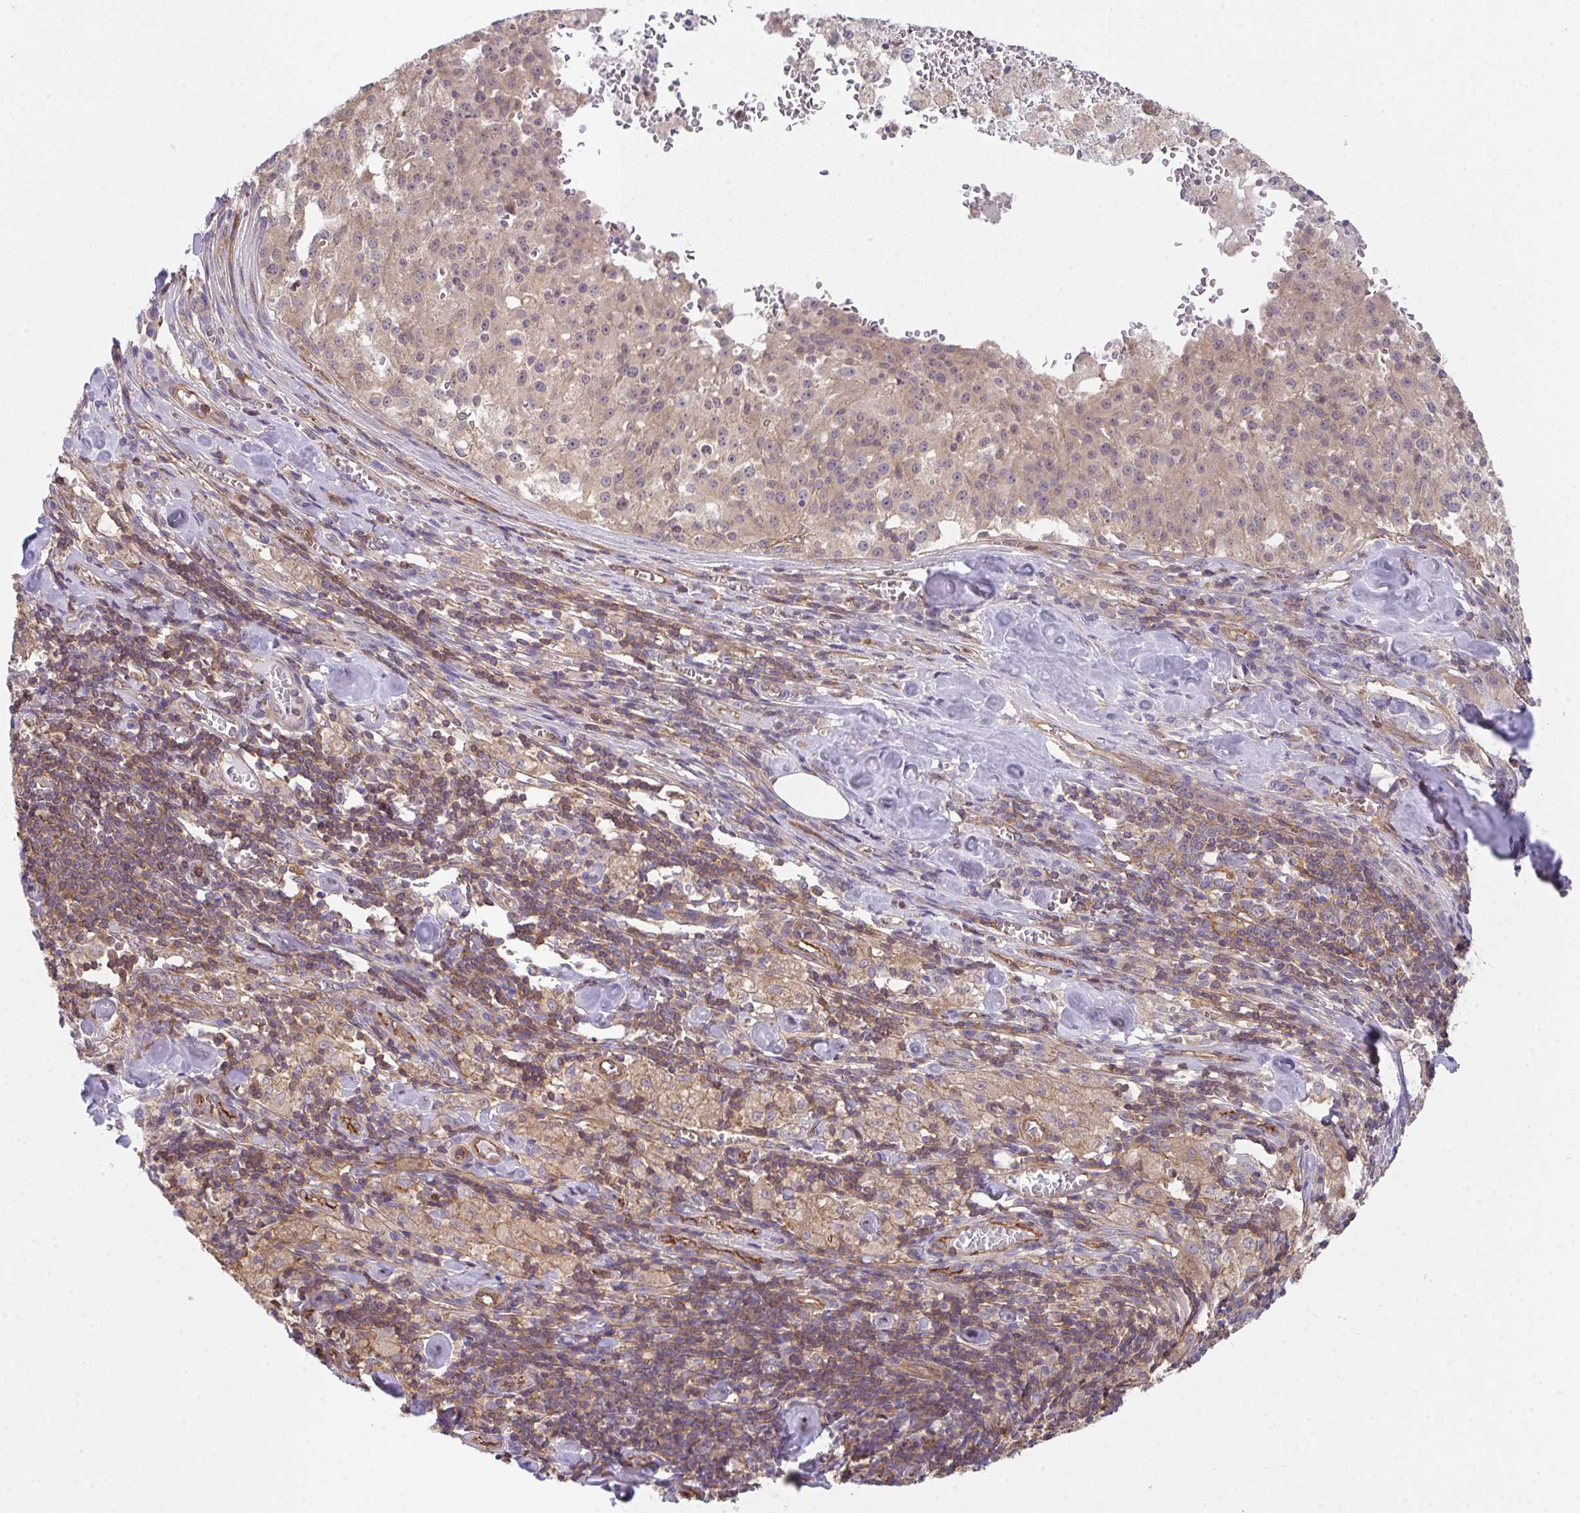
{"staining": {"intensity": "weak", "quantity": ">75%", "location": "cytoplasmic/membranous"}, "tissue": "melanoma", "cell_type": "Tumor cells", "image_type": "cancer", "snomed": [{"axis": "morphology", "description": "Malignant melanoma, Metastatic site"}, {"axis": "topography", "description": "Lymph node"}], "caption": "Melanoma stained for a protein reveals weak cytoplasmic/membranous positivity in tumor cells.", "gene": "TMEM229A", "patient": {"sex": "female", "age": 64}}